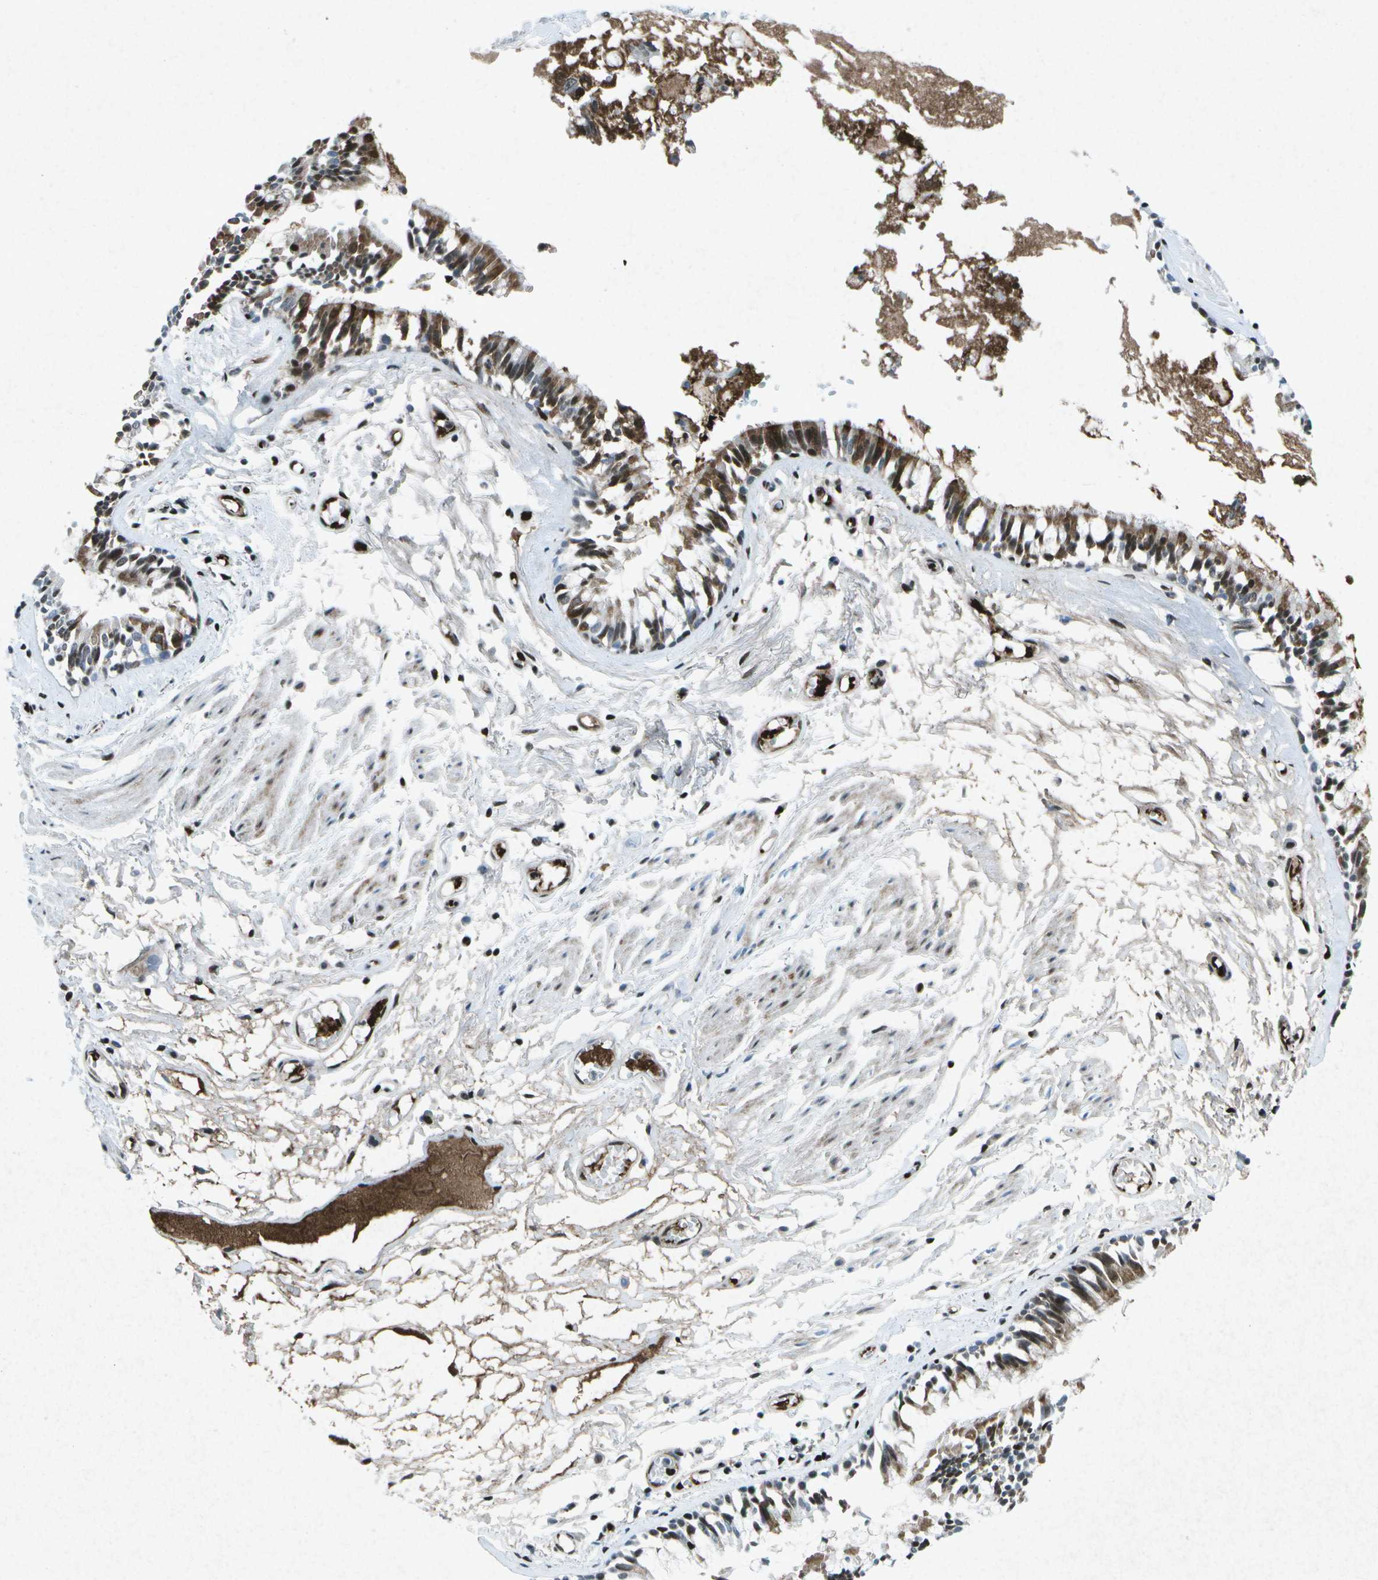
{"staining": {"intensity": "strong", "quantity": "25%-75%", "location": "cytoplasmic/membranous,nuclear"}, "tissue": "bronchus", "cell_type": "Respiratory epithelial cells", "image_type": "normal", "snomed": [{"axis": "morphology", "description": "Normal tissue, NOS"}, {"axis": "morphology", "description": "Inflammation, NOS"}, {"axis": "topography", "description": "Cartilage tissue"}, {"axis": "topography", "description": "Lung"}], "caption": "Immunohistochemistry (IHC) image of unremarkable bronchus: human bronchus stained using IHC shows high levels of strong protein expression localized specifically in the cytoplasmic/membranous,nuclear of respiratory epithelial cells, appearing as a cytoplasmic/membranous,nuclear brown color.", "gene": "MTA2", "patient": {"sex": "male", "age": 71}}